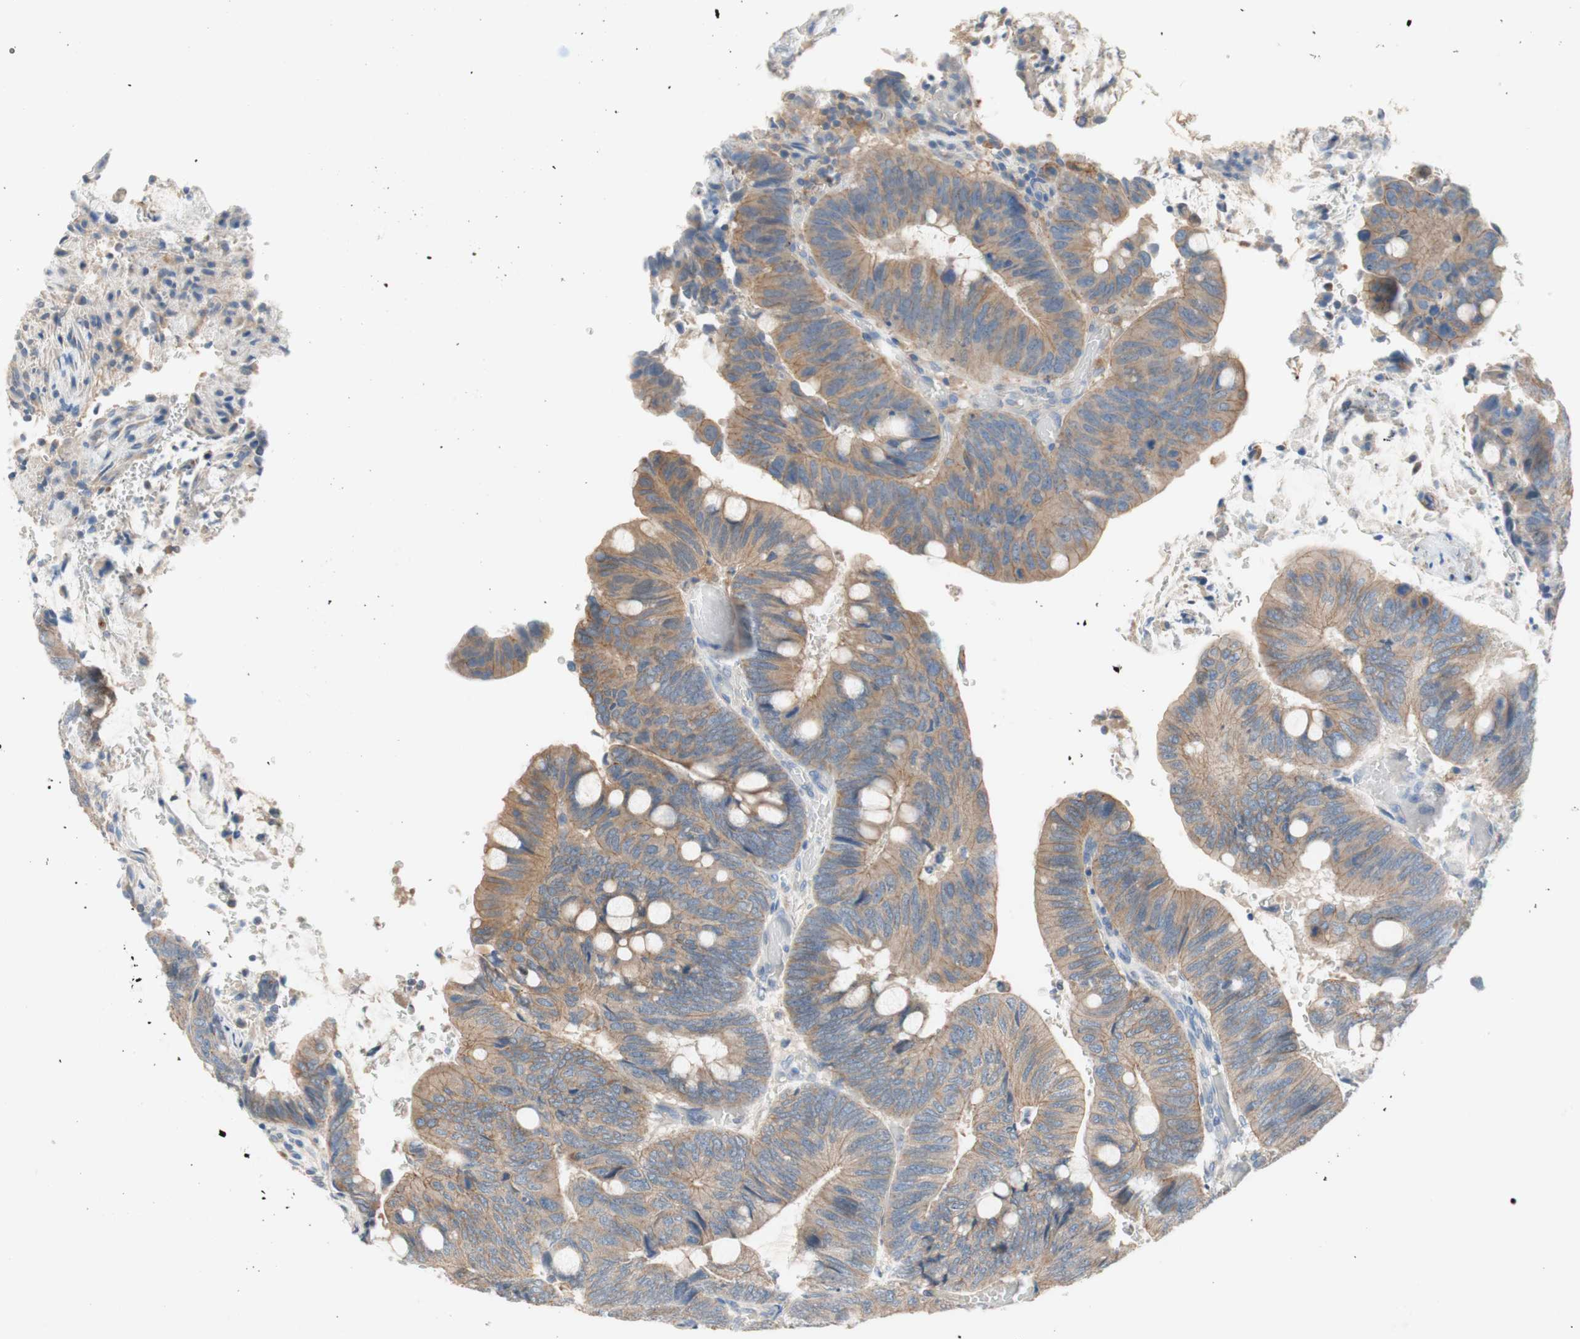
{"staining": {"intensity": "weak", "quantity": "25%-75%", "location": "cytoplasmic/membranous"}, "tissue": "colorectal cancer", "cell_type": "Tumor cells", "image_type": "cancer", "snomed": [{"axis": "morphology", "description": "Normal tissue, NOS"}, {"axis": "morphology", "description": "Adenocarcinoma, NOS"}, {"axis": "topography", "description": "Rectum"}, {"axis": "topography", "description": "Peripheral nerve tissue"}], "caption": "Protein positivity by IHC displays weak cytoplasmic/membranous expression in approximately 25%-75% of tumor cells in colorectal cancer (adenocarcinoma).", "gene": "GLUL", "patient": {"sex": "male", "age": 92}}